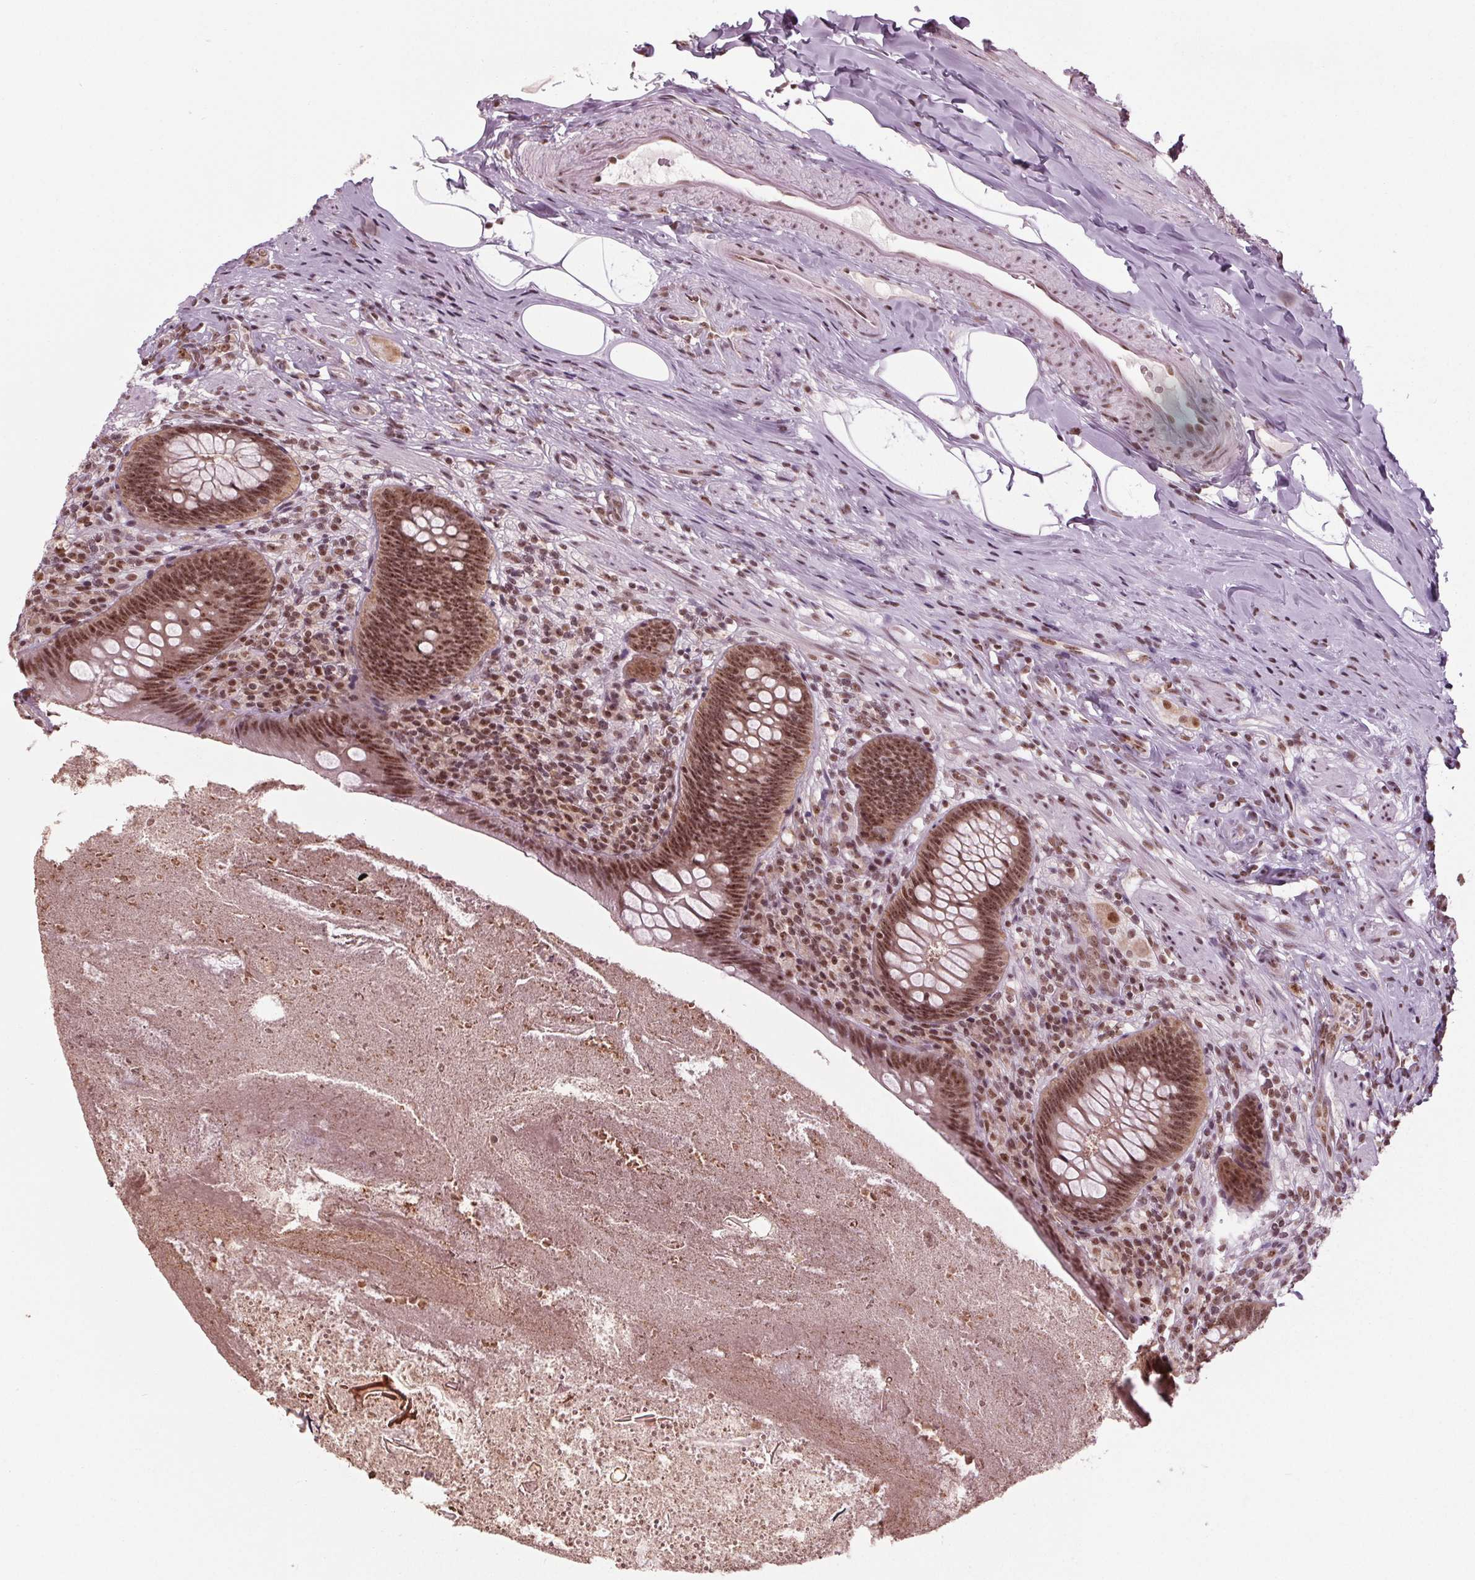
{"staining": {"intensity": "moderate", "quantity": ">75%", "location": "nuclear"}, "tissue": "appendix", "cell_type": "Glandular cells", "image_type": "normal", "snomed": [{"axis": "morphology", "description": "Normal tissue, NOS"}, {"axis": "topography", "description": "Appendix"}], "caption": "Protein expression analysis of unremarkable appendix exhibits moderate nuclear expression in about >75% of glandular cells.", "gene": "DDX41", "patient": {"sex": "male", "age": 47}}